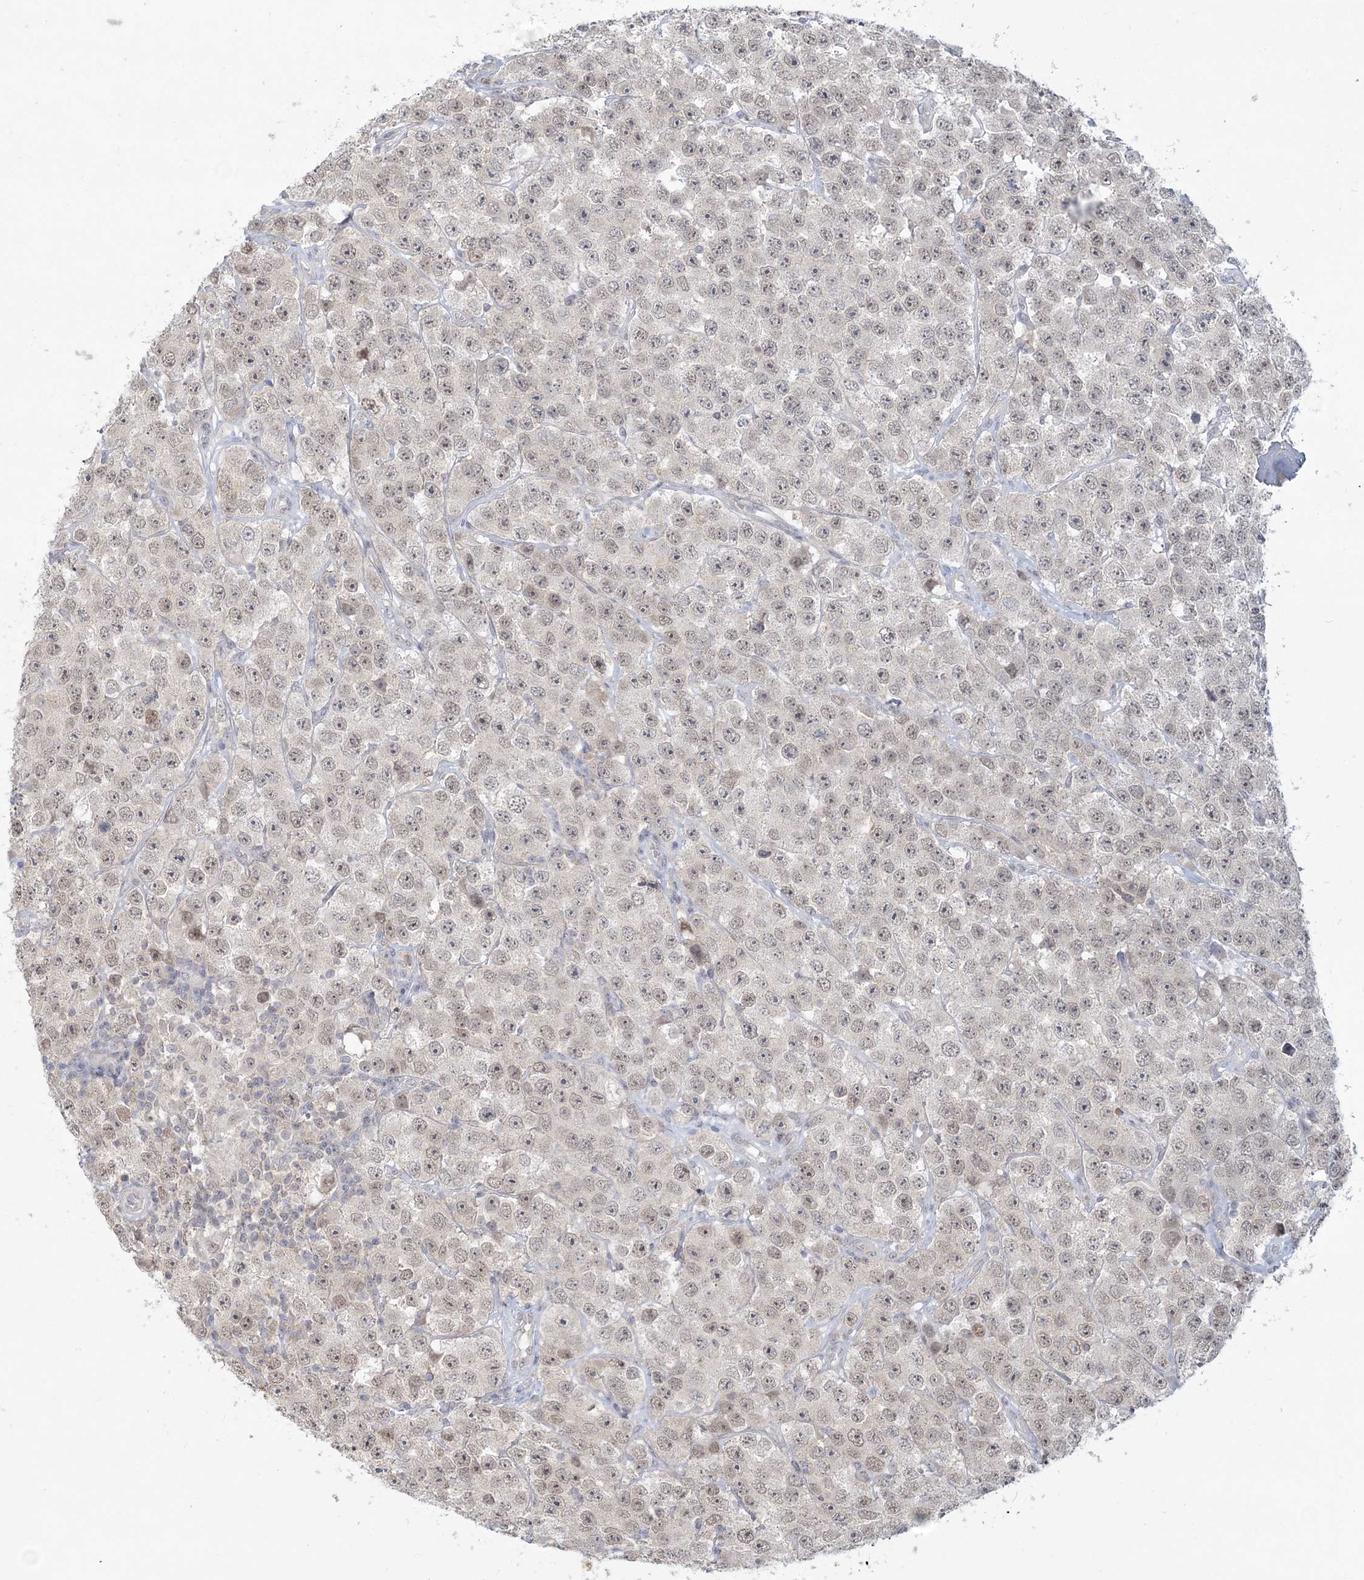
{"staining": {"intensity": "weak", "quantity": ">75%", "location": "nuclear"}, "tissue": "testis cancer", "cell_type": "Tumor cells", "image_type": "cancer", "snomed": [{"axis": "morphology", "description": "Seminoma, NOS"}, {"axis": "topography", "description": "Testis"}], "caption": "Weak nuclear expression for a protein is present in approximately >75% of tumor cells of testis cancer (seminoma) using IHC.", "gene": "ANKS1A", "patient": {"sex": "male", "age": 28}}